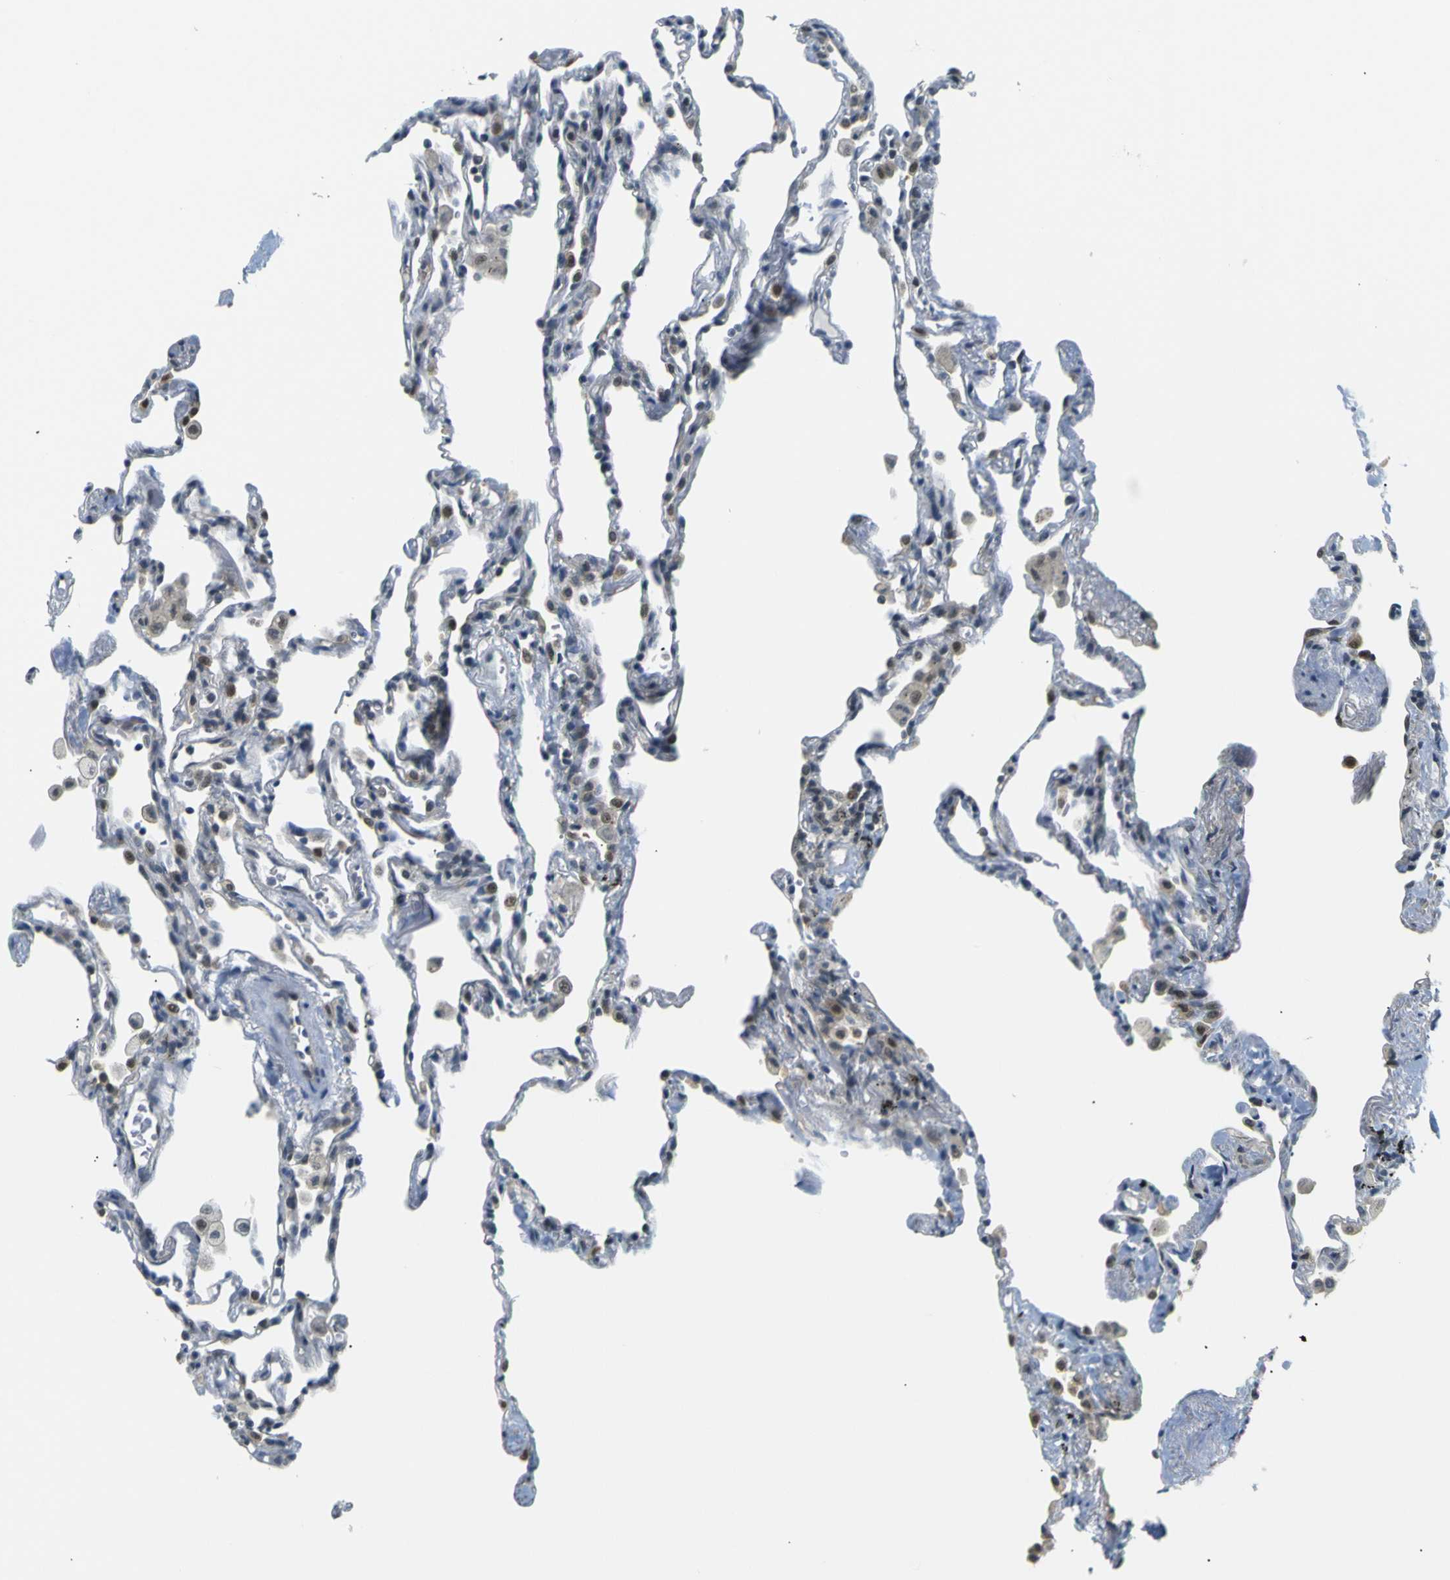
{"staining": {"intensity": "moderate", "quantity": "<25%", "location": "nuclear"}, "tissue": "lung", "cell_type": "Alveolar cells", "image_type": "normal", "snomed": [{"axis": "morphology", "description": "Normal tissue, NOS"}, {"axis": "topography", "description": "Lung"}], "caption": "Alveolar cells display moderate nuclear positivity in about <25% of cells in benign lung. (brown staining indicates protein expression, while blue staining denotes nuclei).", "gene": "SKP1", "patient": {"sex": "male", "age": 59}}